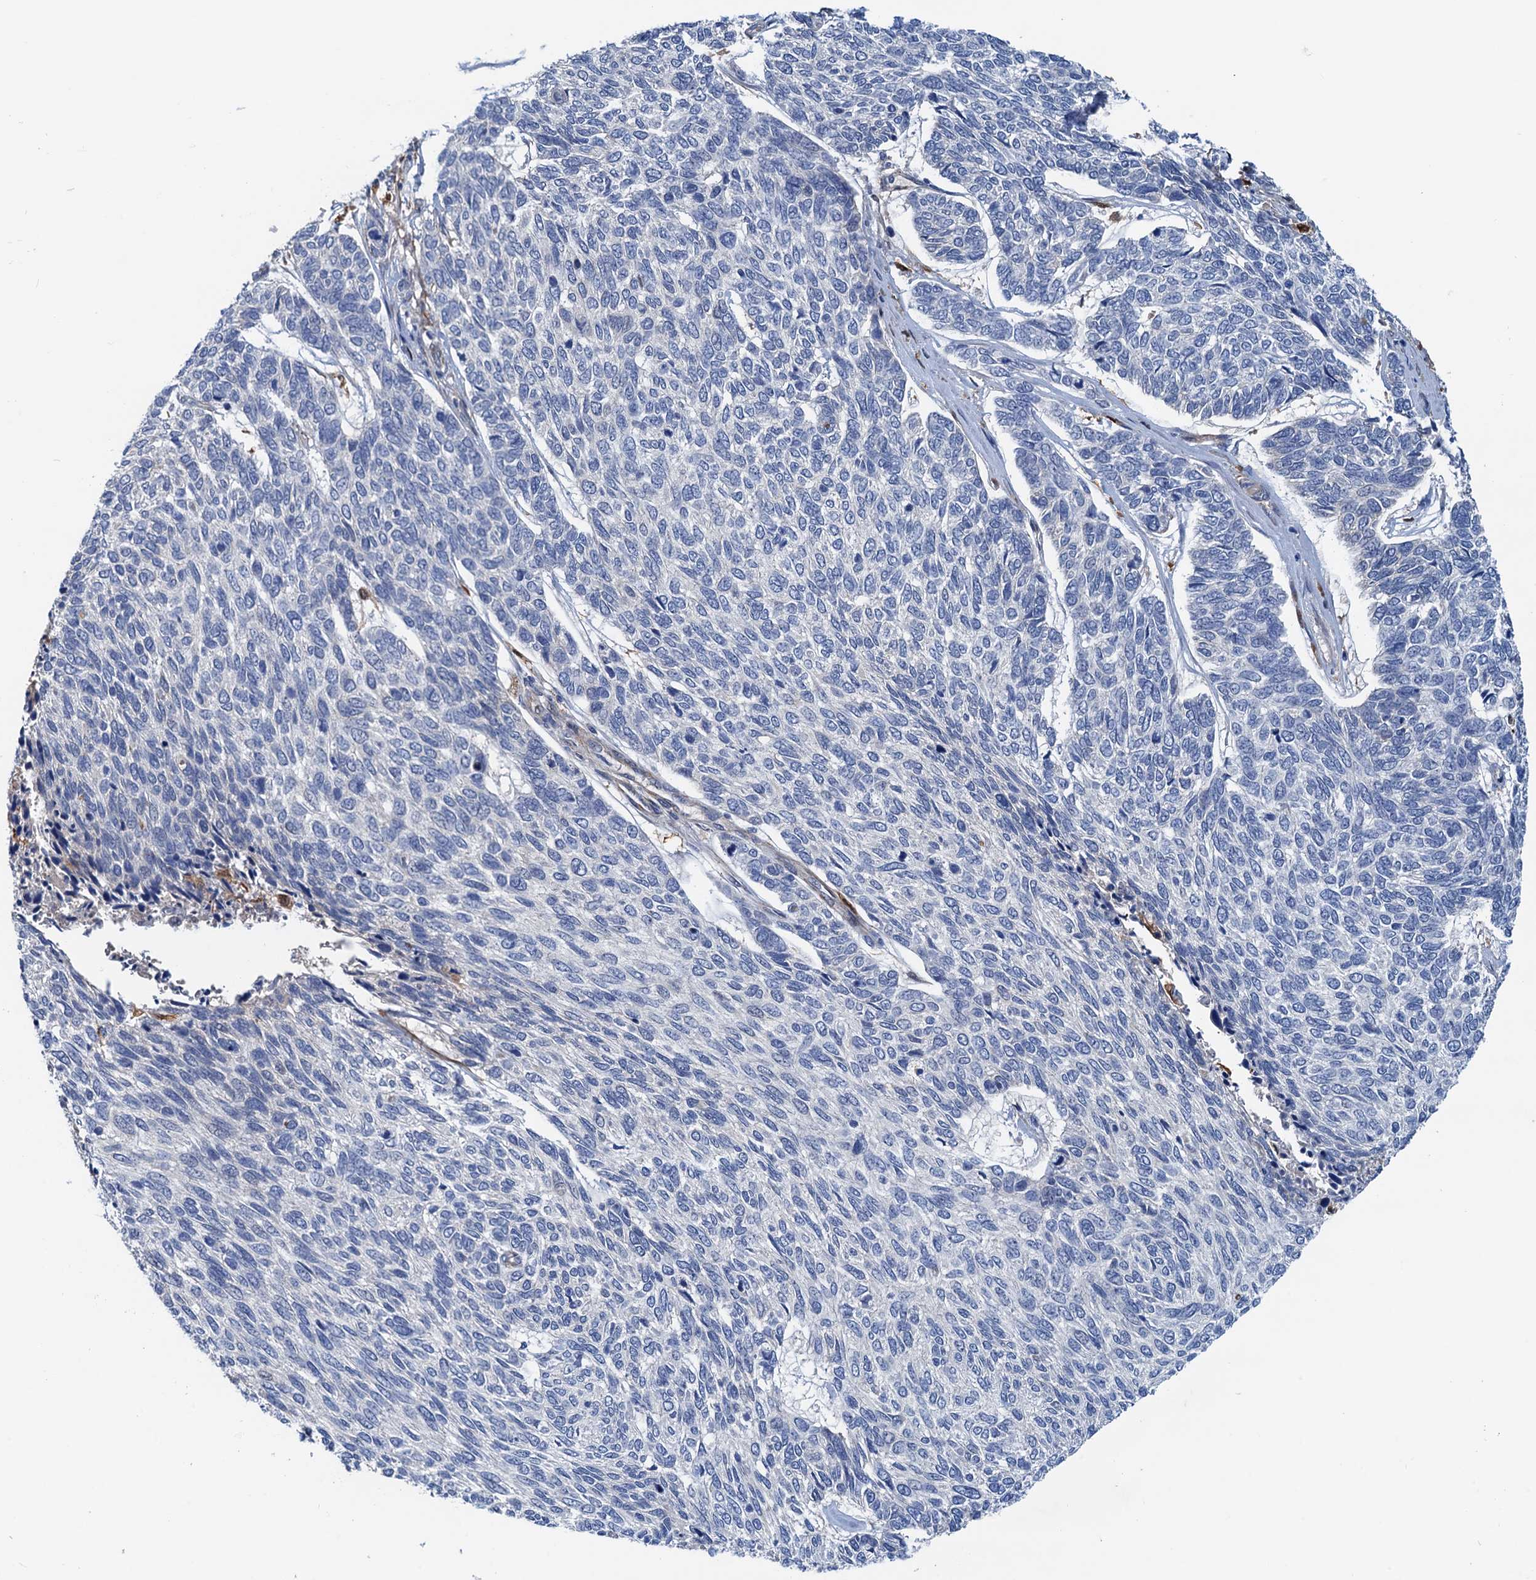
{"staining": {"intensity": "negative", "quantity": "none", "location": "none"}, "tissue": "skin cancer", "cell_type": "Tumor cells", "image_type": "cancer", "snomed": [{"axis": "morphology", "description": "Basal cell carcinoma"}, {"axis": "topography", "description": "Skin"}], "caption": "This histopathology image is of skin cancer (basal cell carcinoma) stained with IHC to label a protein in brown with the nuclei are counter-stained blue. There is no expression in tumor cells.", "gene": "CSTPP1", "patient": {"sex": "female", "age": 65}}